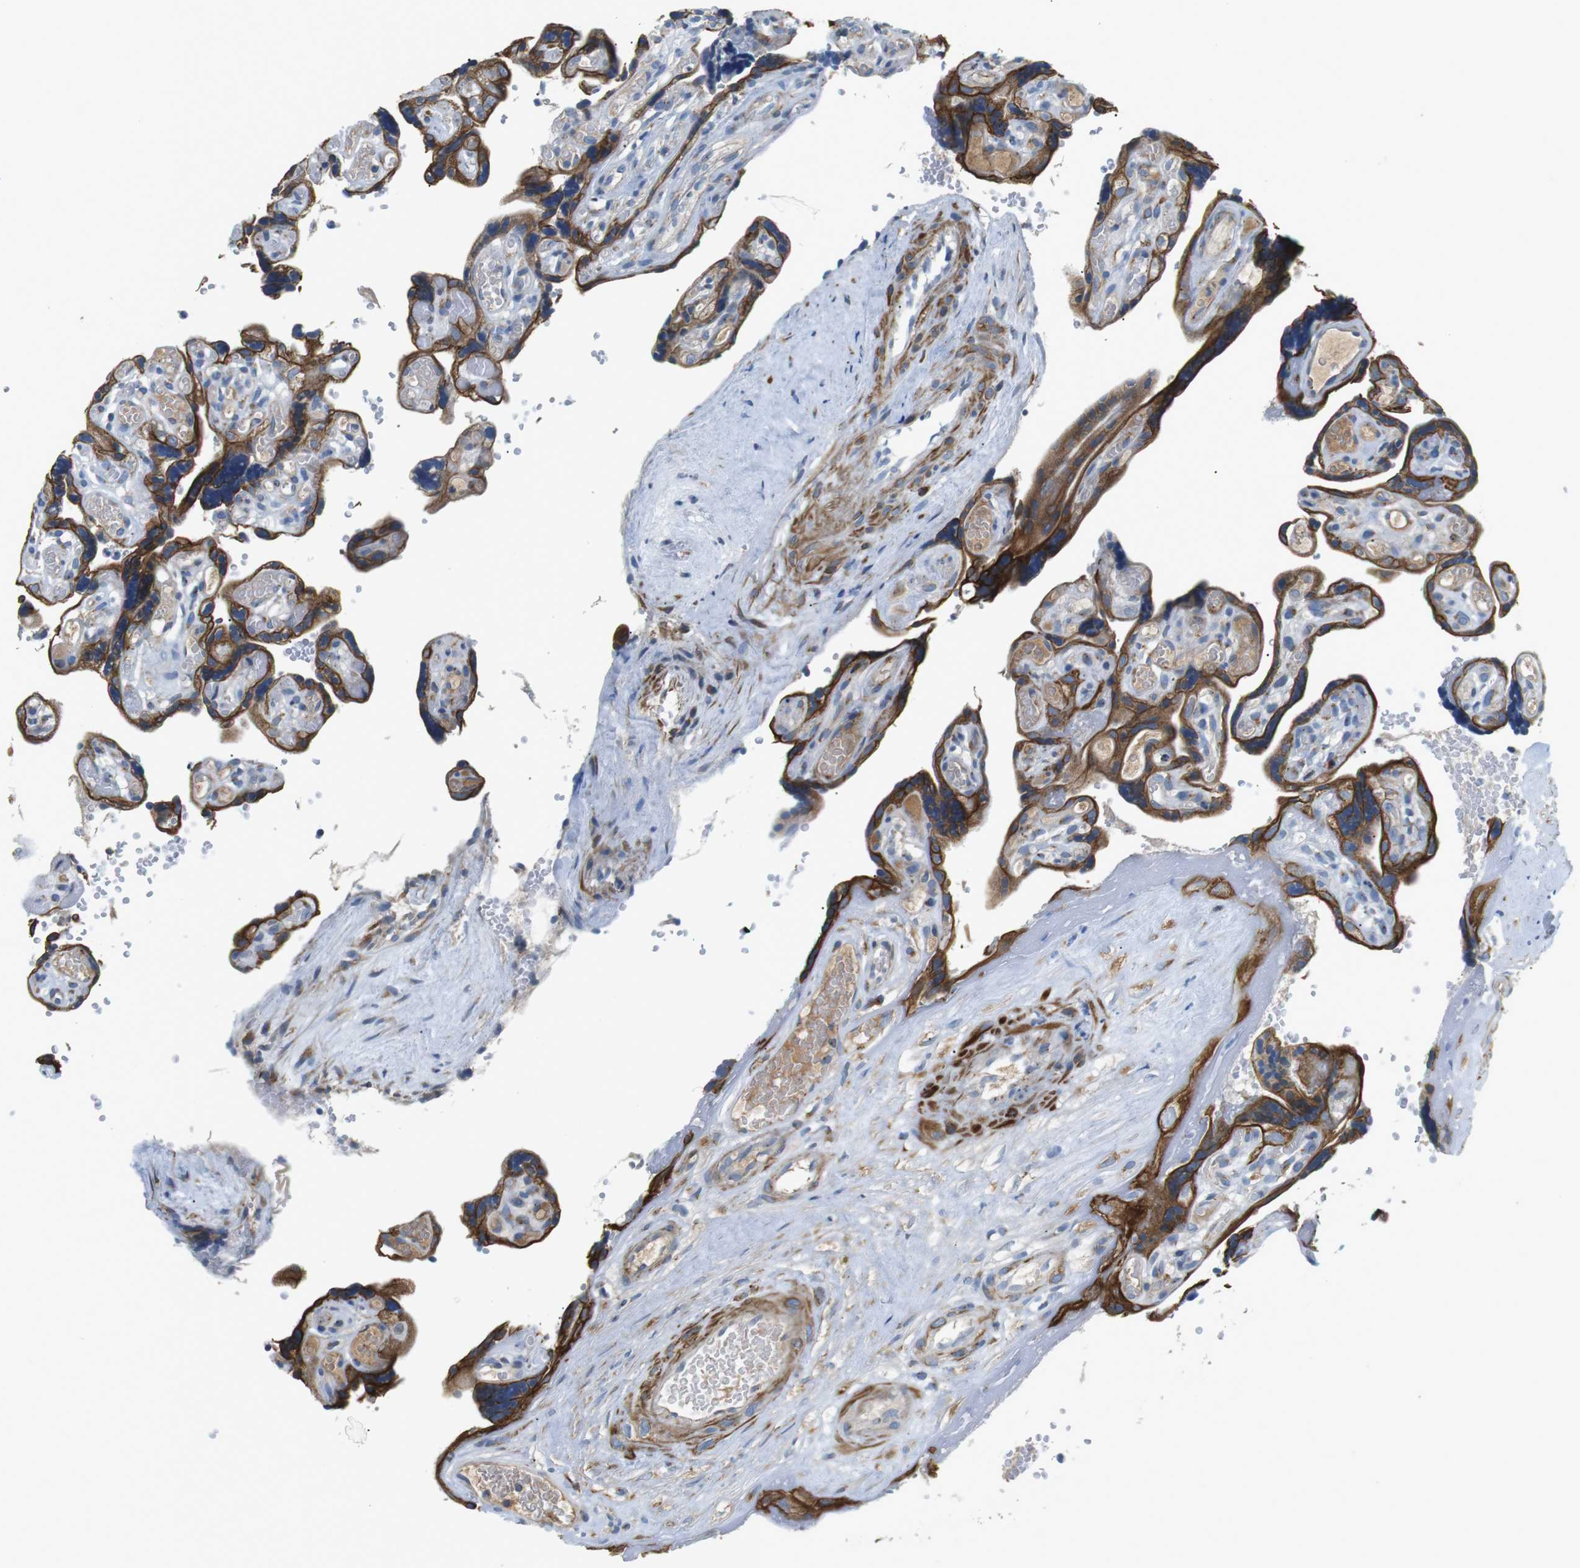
{"staining": {"intensity": "strong", "quantity": "25%-75%", "location": "cytoplasmic/membranous"}, "tissue": "placenta", "cell_type": "Decidual cells", "image_type": "normal", "snomed": [{"axis": "morphology", "description": "Normal tissue, NOS"}, {"axis": "topography", "description": "Placenta"}], "caption": "High-power microscopy captured an immunohistochemistry (IHC) image of normal placenta, revealing strong cytoplasmic/membranous staining in about 25%-75% of decidual cells. (brown staining indicates protein expression, while blue staining denotes nuclei).", "gene": "UNC5CL", "patient": {"sex": "female", "age": 30}}